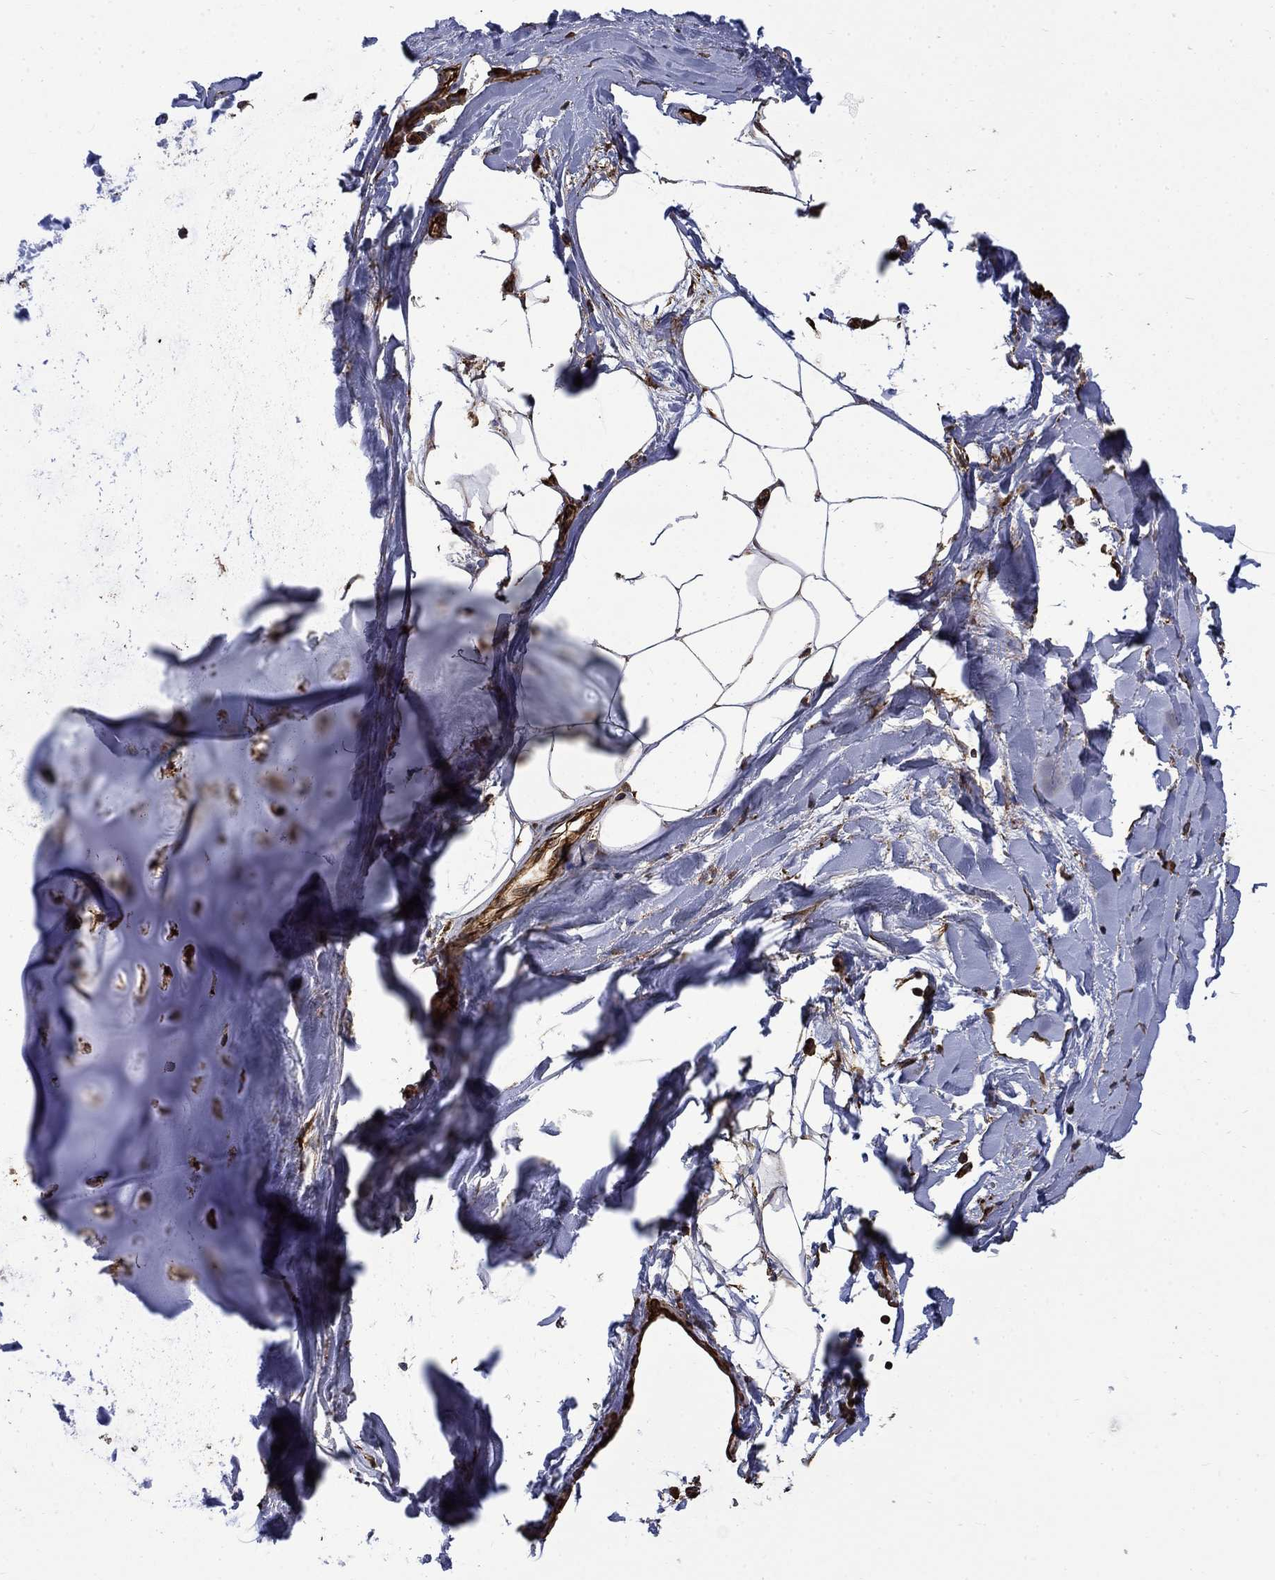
{"staining": {"intensity": "negative", "quantity": "none", "location": "none"}, "tissue": "adipose tissue", "cell_type": "Adipocytes", "image_type": "normal", "snomed": [{"axis": "morphology", "description": "Normal tissue, NOS"}, {"axis": "topography", "description": "Cartilage tissue"}, {"axis": "topography", "description": "Bronchus"}], "caption": "Human adipose tissue stained for a protein using immunohistochemistry reveals no staining in adipocytes.", "gene": "CUTC", "patient": {"sex": "male", "age": 58}}